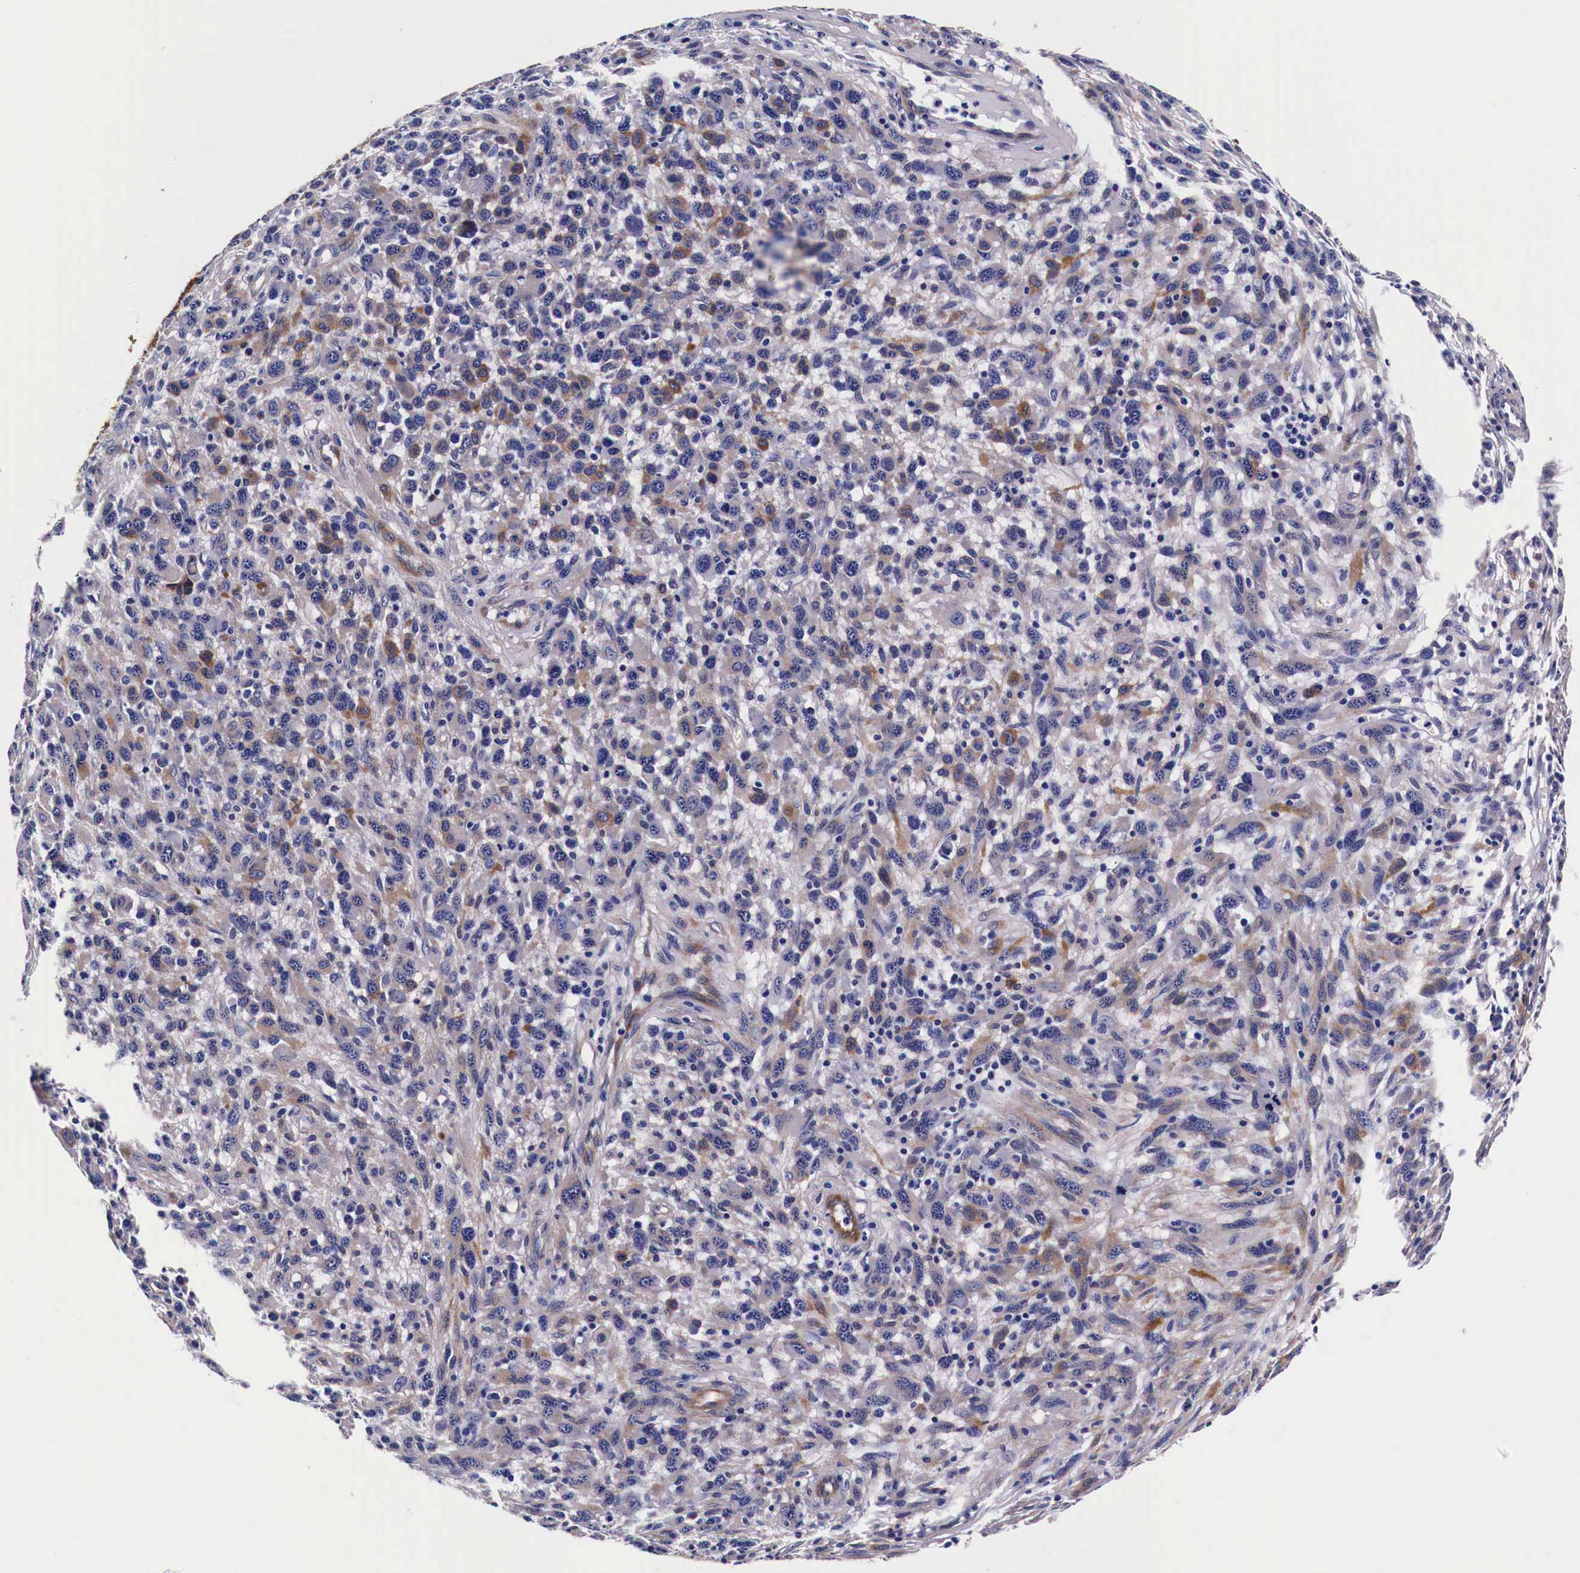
{"staining": {"intensity": "weak", "quantity": "25%-75%", "location": "cytoplasmic/membranous"}, "tissue": "melanoma", "cell_type": "Tumor cells", "image_type": "cancer", "snomed": [{"axis": "morphology", "description": "Malignant melanoma, NOS"}, {"axis": "topography", "description": "Skin"}], "caption": "Protein analysis of melanoma tissue displays weak cytoplasmic/membranous positivity in approximately 25%-75% of tumor cells.", "gene": "HSPB1", "patient": {"sex": "male", "age": 51}}